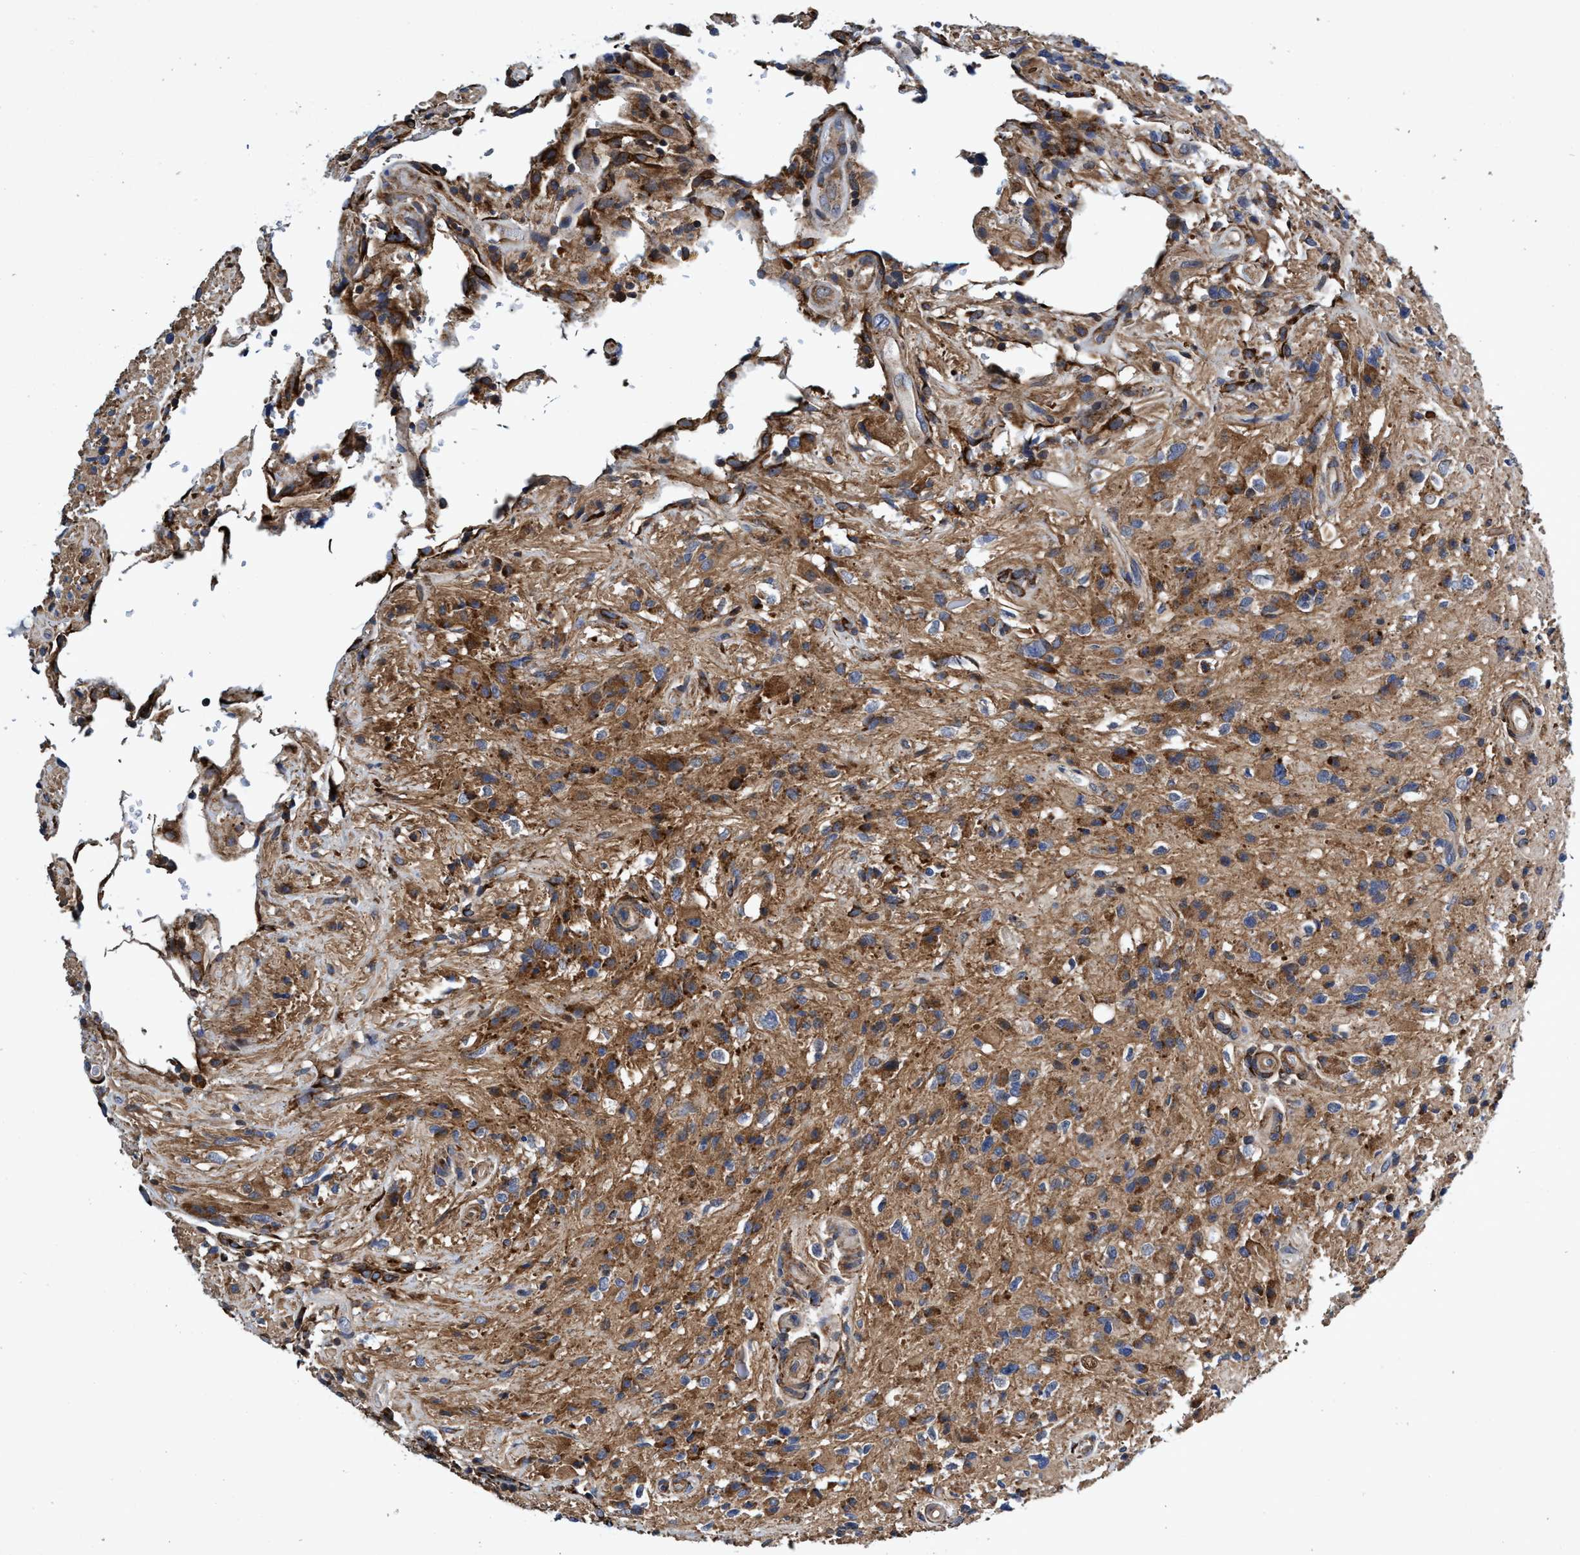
{"staining": {"intensity": "moderate", "quantity": "25%-75%", "location": "cytoplasmic/membranous"}, "tissue": "glioma", "cell_type": "Tumor cells", "image_type": "cancer", "snomed": [{"axis": "morphology", "description": "Glioma, malignant, High grade"}, {"axis": "topography", "description": "Brain"}], "caption": "Tumor cells display moderate cytoplasmic/membranous expression in about 25%-75% of cells in glioma.", "gene": "CALCOCO2", "patient": {"sex": "male", "age": 33}}